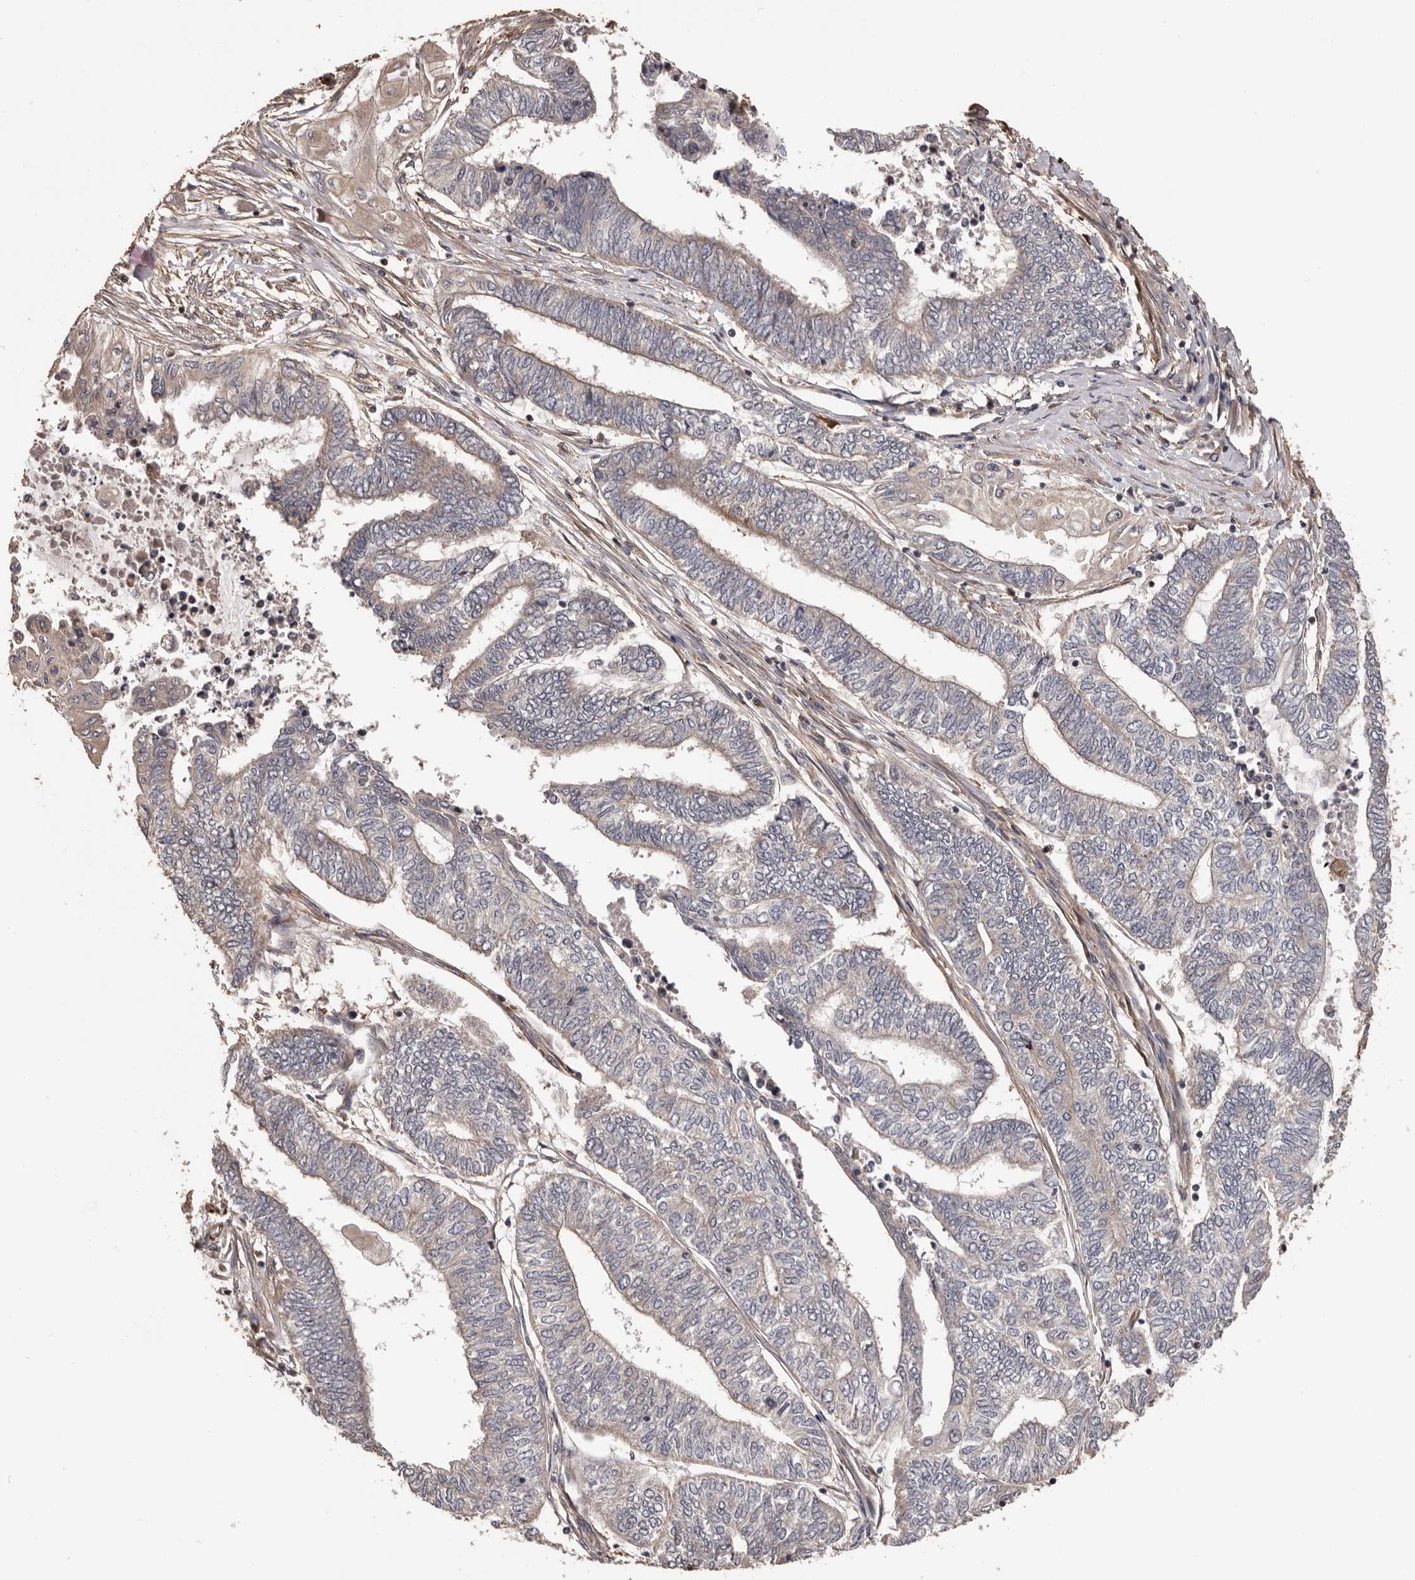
{"staining": {"intensity": "negative", "quantity": "none", "location": "none"}, "tissue": "endometrial cancer", "cell_type": "Tumor cells", "image_type": "cancer", "snomed": [{"axis": "morphology", "description": "Adenocarcinoma, NOS"}, {"axis": "topography", "description": "Uterus"}, {"axis": "topography", "description": "Endometrium"}], "caption": "High magnification brightfield microscopy of adenocarcinoma (endometrial) stained with DAB (brown) and counterstained with hematoxylin (blue): tumor cells show no significant positivity.", "gene": "ADAMTS2", "patient": {"sex": "female", "age": 70}}